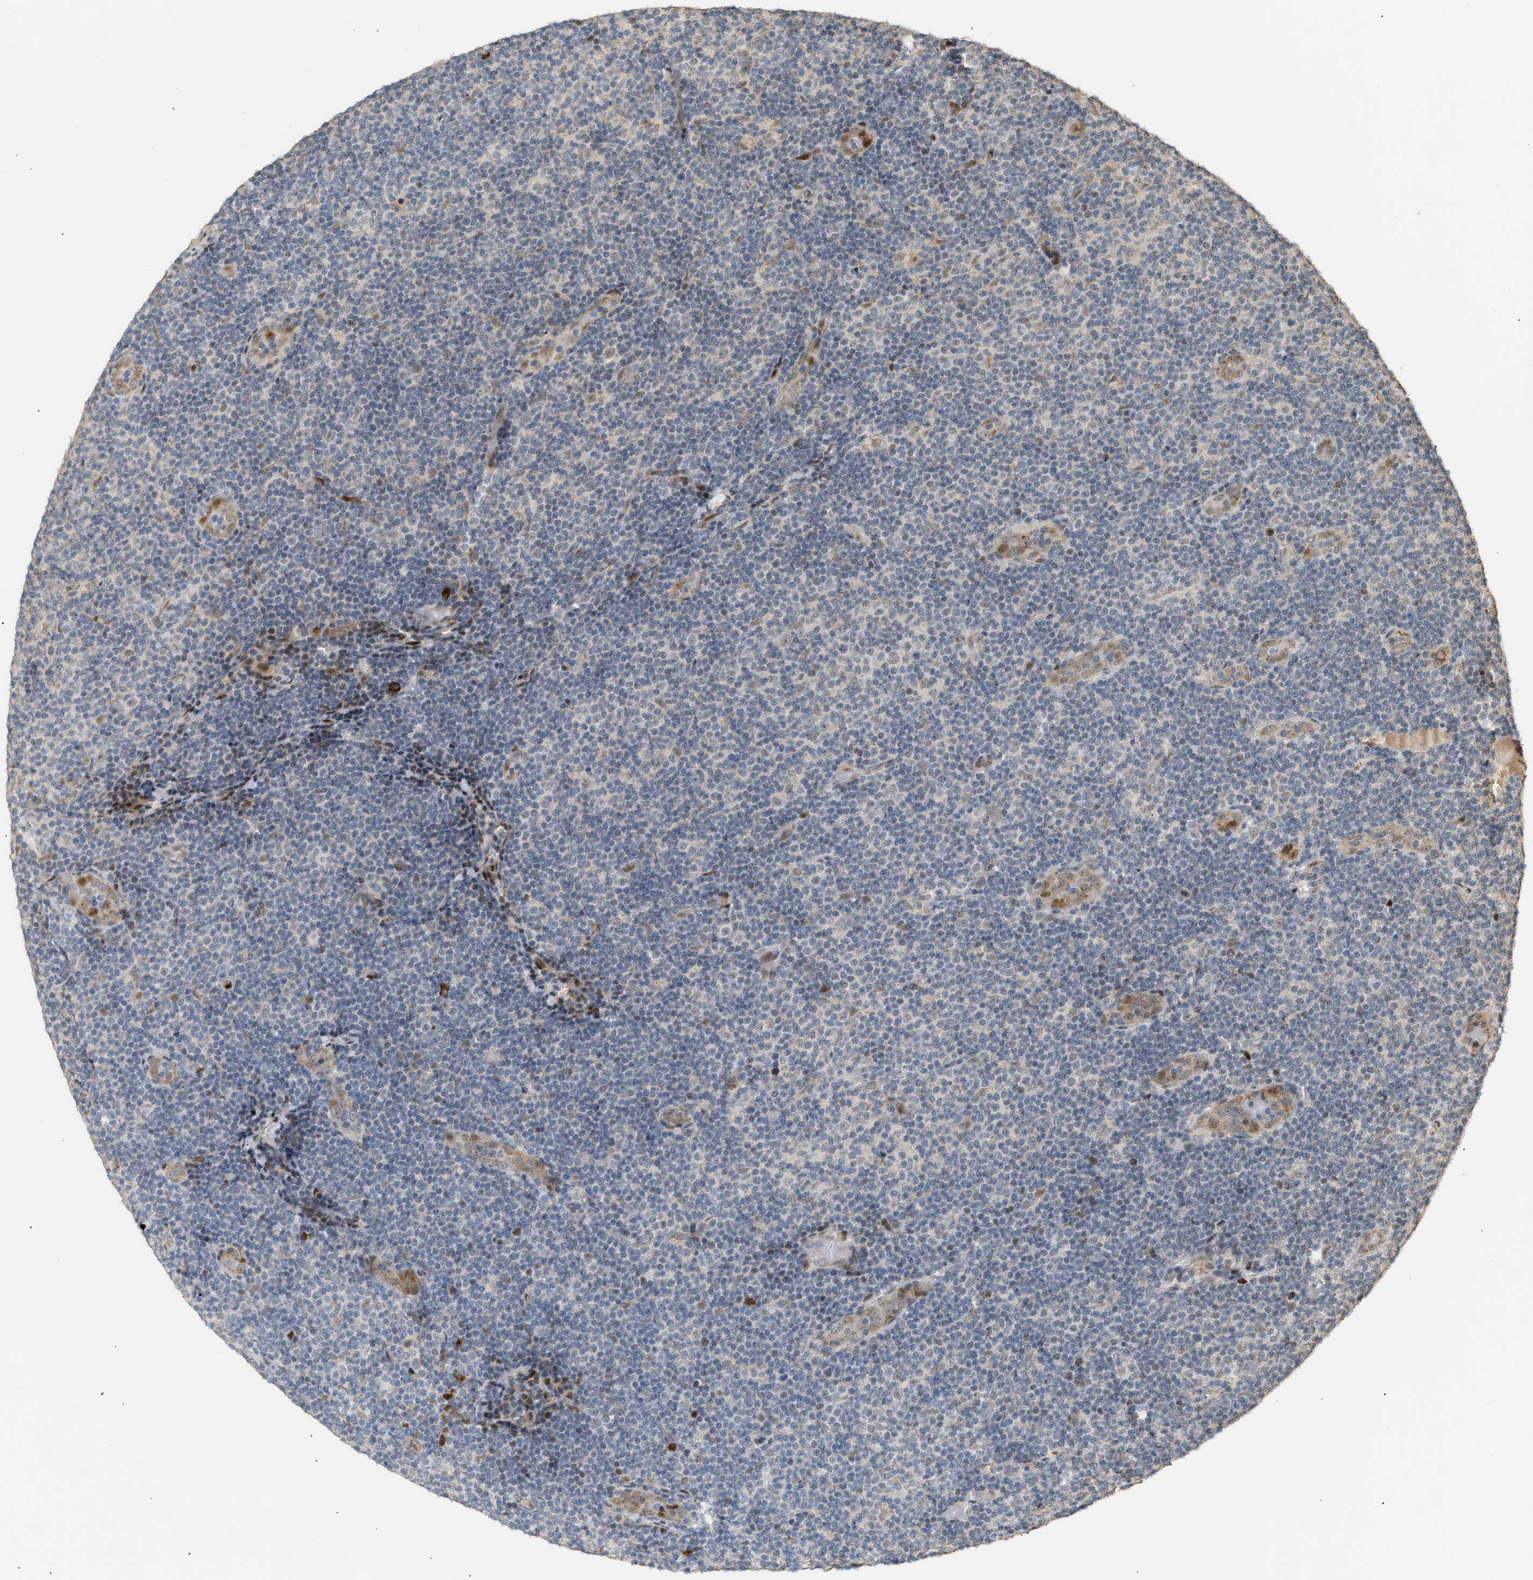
{"staining": {"intensity": "weak", "quantity": "<25%", "location": "nuclear"}, "tissue": "lymphoma", "cell_type": "Tumor cells", "image_type": "cancer", "snomed": [{"axis": "morphology", "description": "Malignant lymphoma, non-Hodgkin's type, Low grade"}, {"axis": "topography", "description": "Lymph node"}], "caption": "Tumor cells show no significant expression in lymphoma.", "gene": "ZFAND5", "patient": {"sex": "male", "age": 83}}